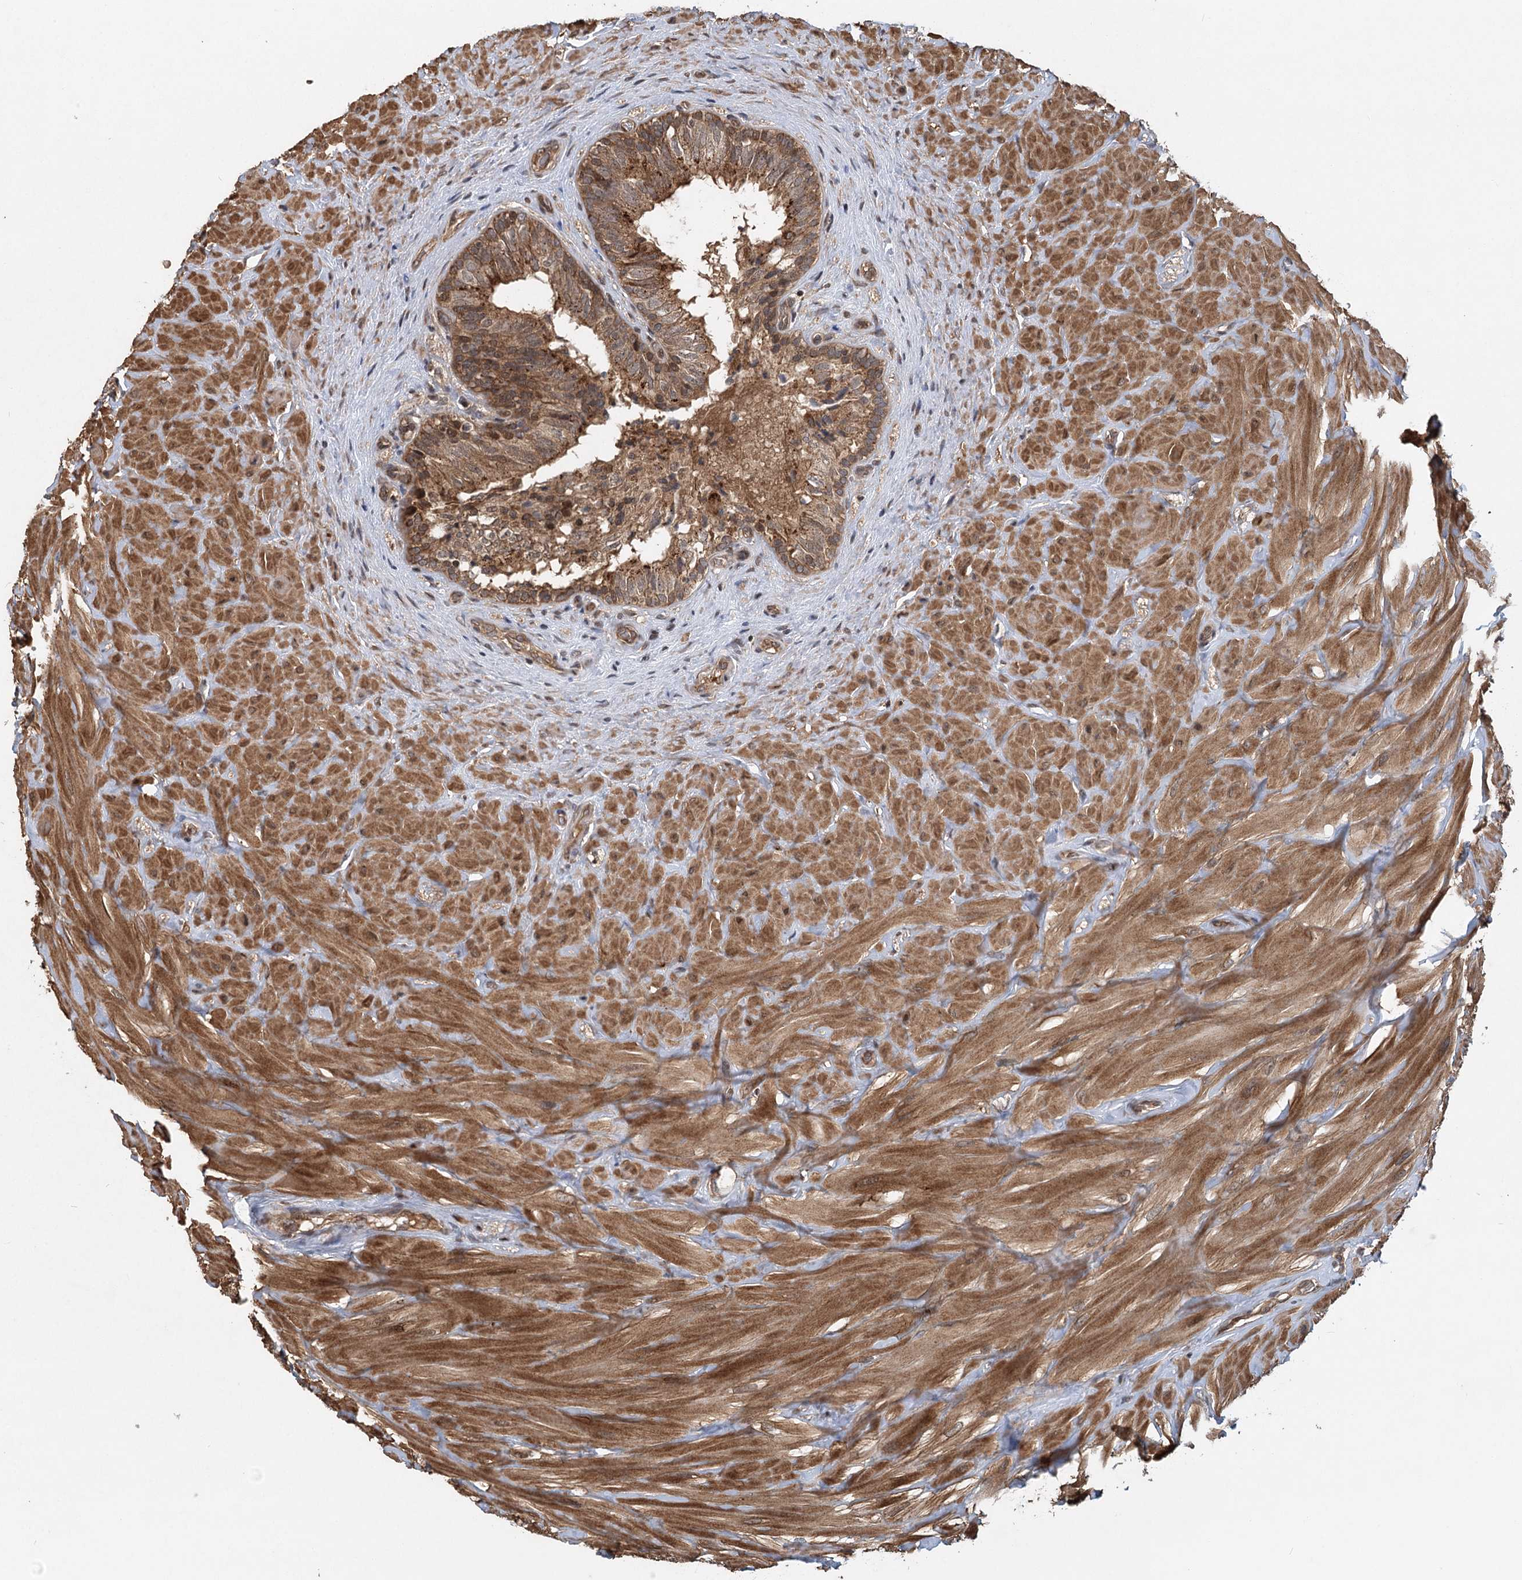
{"staining": {"intensity": "moderate", "quantity": ">75%", "location": "cytoplasmic/membranous"}, "tissue": "epididymis", "cell_type": "Glandular cells", "image_type": "normal", "snomed": [{"axis": "morphology", "description": "Normal tissue, NOS"}, {"axis": "topography", "description": "Soft tissue"}, {"axis": "topography", "description": "Epididymis"}], "caption": "This micrograph exhibits benign epididymis stained with immunohistochemistry (IHC) to label a protein in brown. The cytoplasmic/membranous of glandular cells show moderate positivity for the protein. Nuclei are counter-stained blue.", "gene": "INSIG2", "patient": {"sex": "male", "age": 26}}